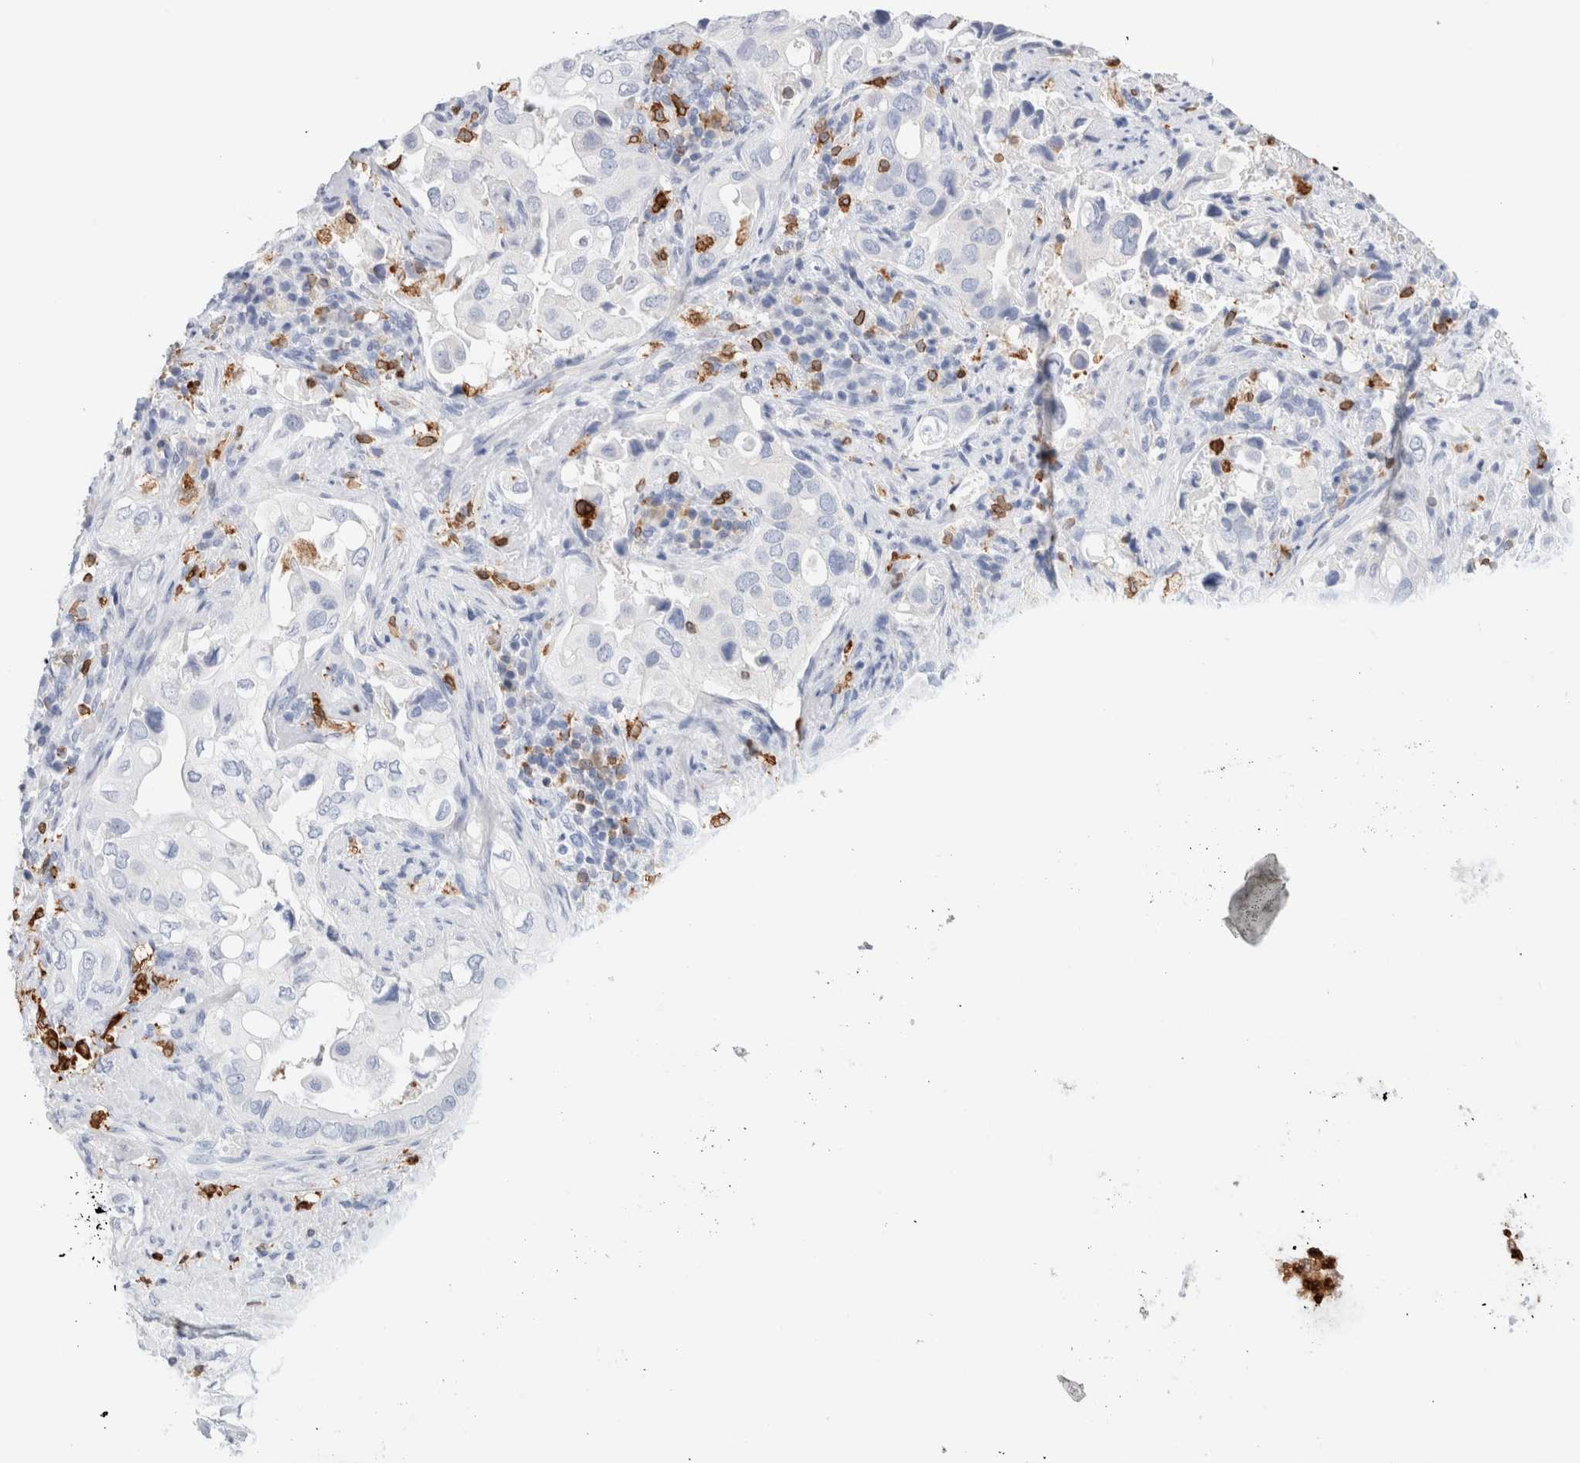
{"staining": {"intensity": "negative", "quantity": "none", "location": "none"}, "tissue": "pancreatic cancer", "cell_type": "Tumor cells", "image_type": "cancer", "snomed": [{"axis": "morphology", "description": "Inflammation, NOS"}, {"axis": "morphology", "description": "Adenocarcinoma, NOS"}, {"axis": "topography", "description": "Pancreas"}], "caption": "The immunohistochemistry (IHC) histopathology image has no significant staining in tumor cells of adenocarcinoma (pancreatic) tissue.", "gene": "ALOX5AP", "patient": {"sex": "female", "age": 56}}